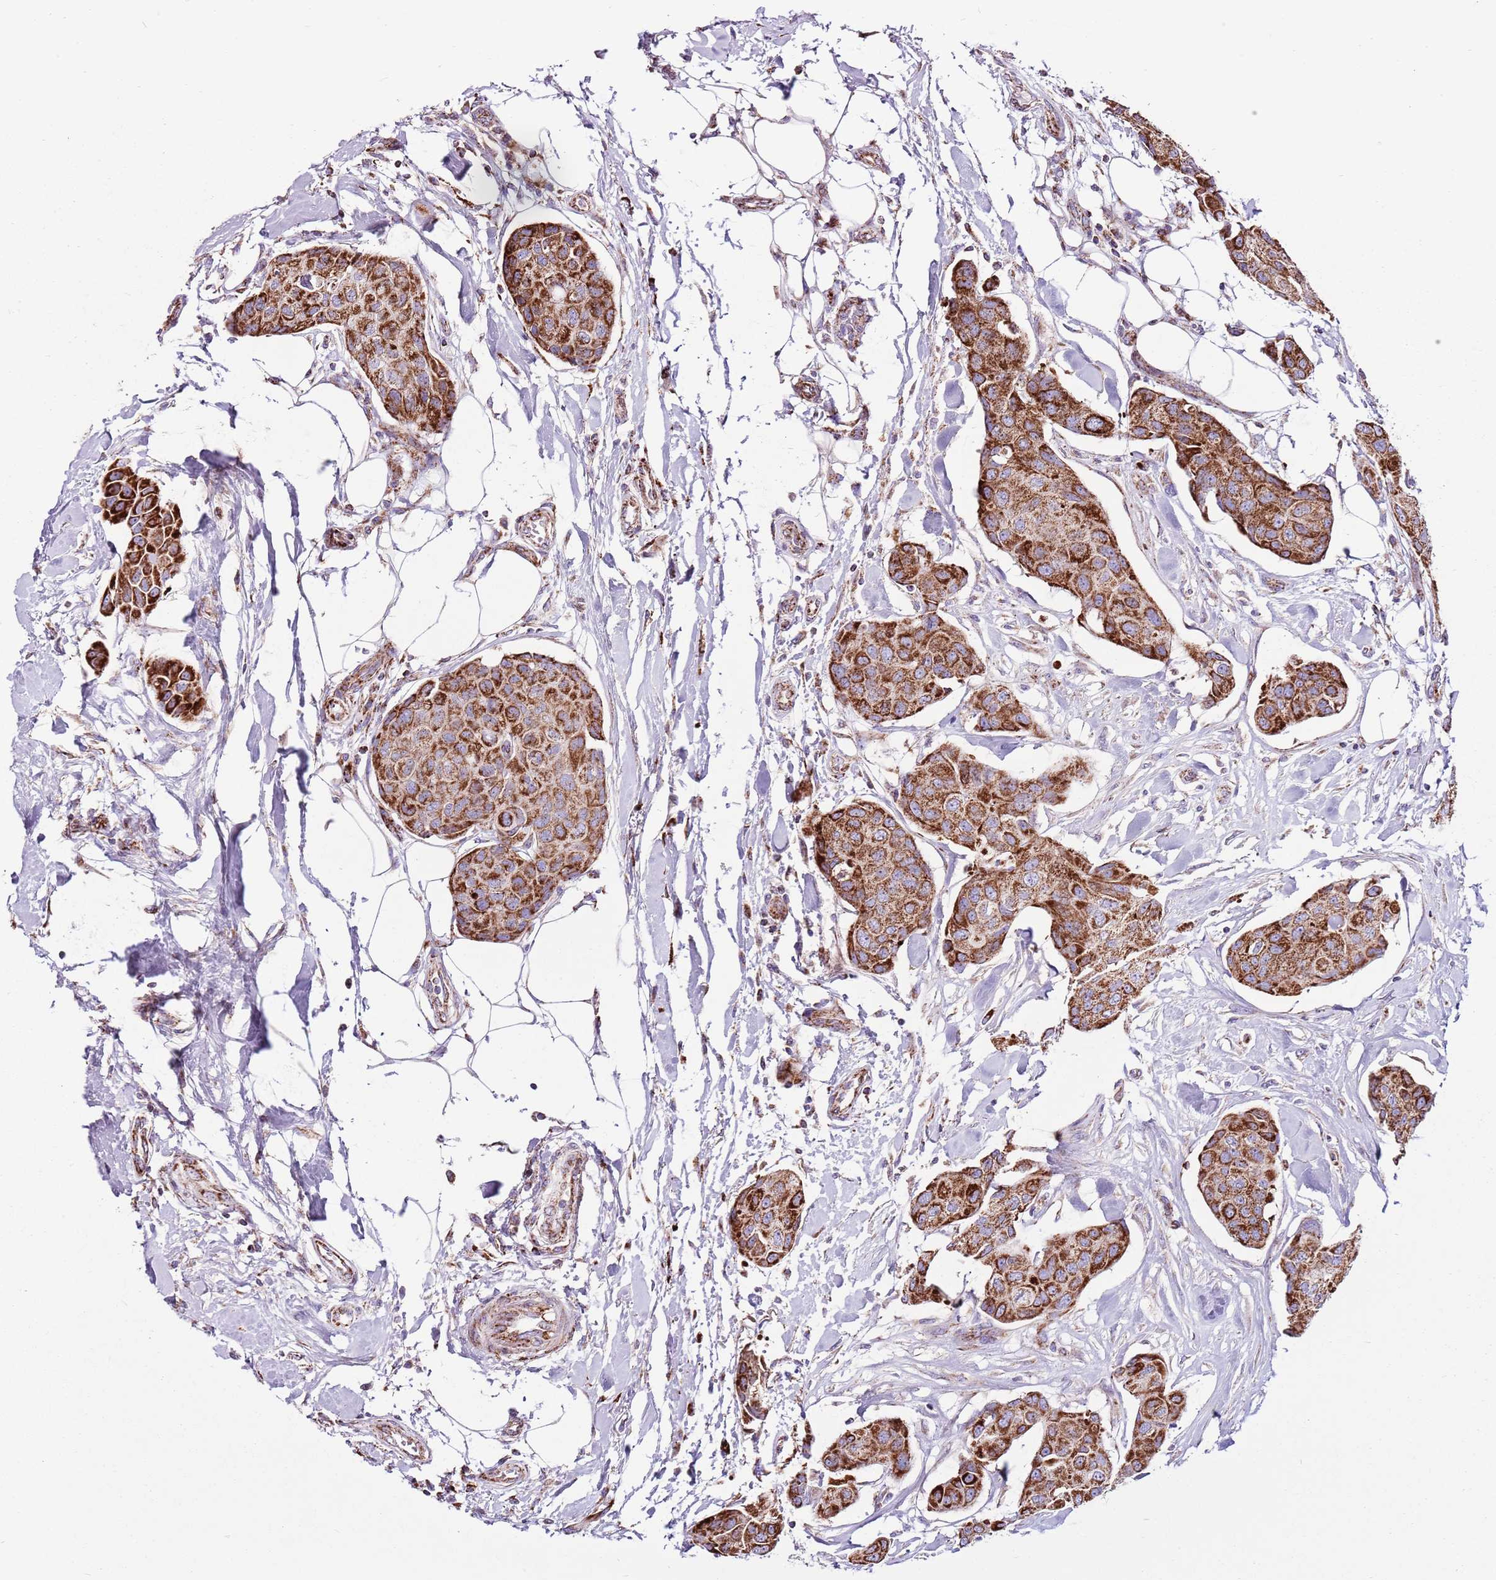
{"staining": {"intensity": "strong", "quantity": ">75%", "location": "cytoplasmic/membranous"}, "tissue": "breast cancer", "cell_type": "Tumor cells", "image_type": "cancer", "snomed": [{"axis": "morphology", "description": "Duct carcinoma"}, {"axis": "topography", "description": "Breast"}, {"axis": "topography", "description": "Lymph node"}], "caption": "Breast cancer (invasive ductal carcinoma) stained for a protein (brown) demonstrates strong cytoplasmic/membranous positive expression in approximately >75% of tumor cells.", "gene": "HECTD4", "patient": {"sex": "female", "age": 80}}